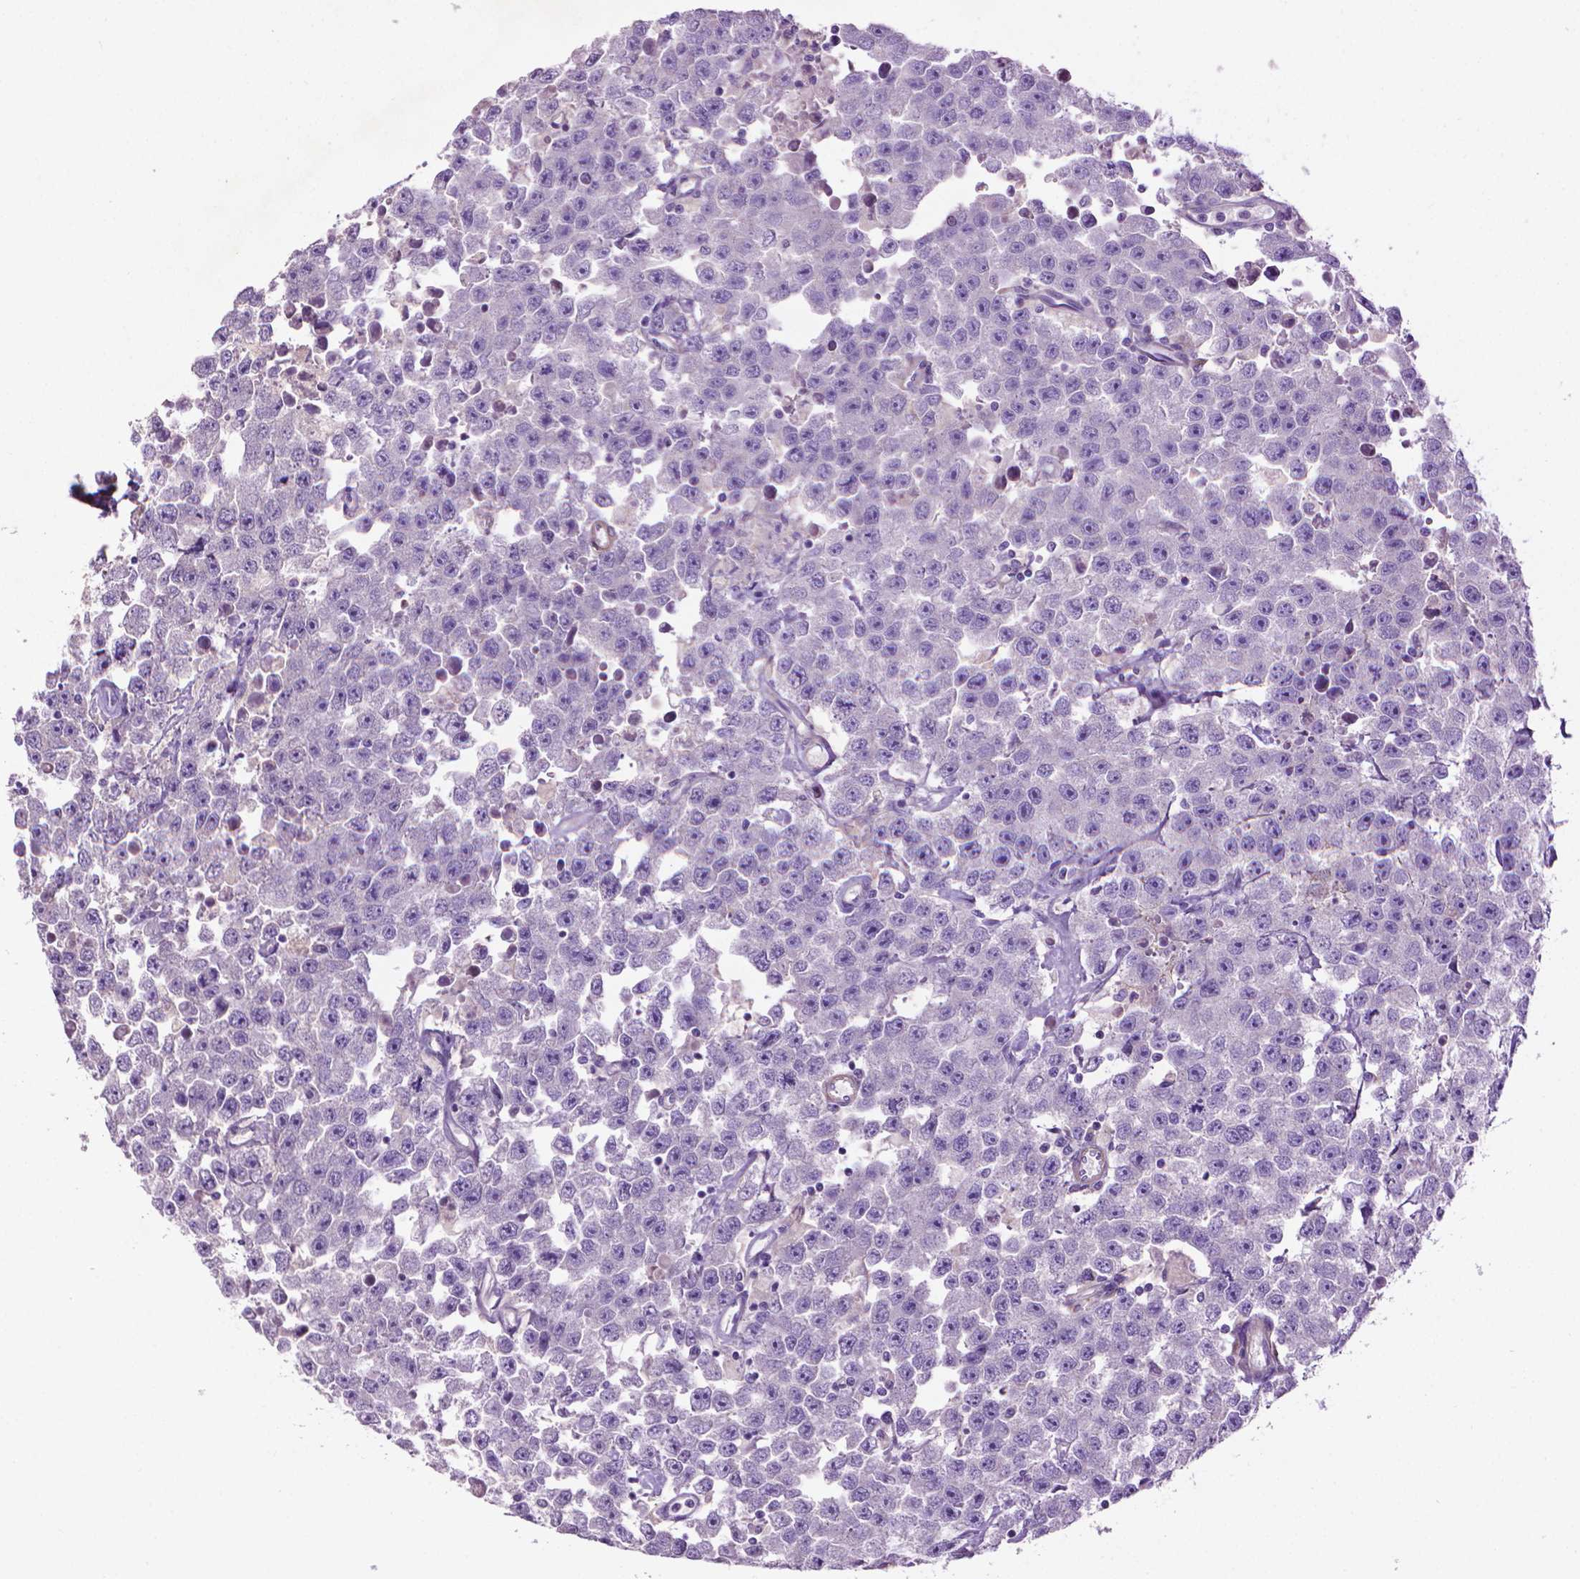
{"staining": {"intensity": "negative", "quantity": "none", "location": "none"}, "tissue": "testis cancer", "cell_type": "Tumor cells", "image_type": "cancer", "snomed": [{"axis": "morphology", "description": "Seminoma, NOS"}, {"axis": "topography", "description": "Testis"}], "caption": "Tumor cells are negative for protein expression in human testis cancer (seminoma). (Brightfield microscopy of DAB immunohistochemistry (IHC) at high magnification).", "gene": "AQP10", "patient": {"sex": "male", "age": 52}}